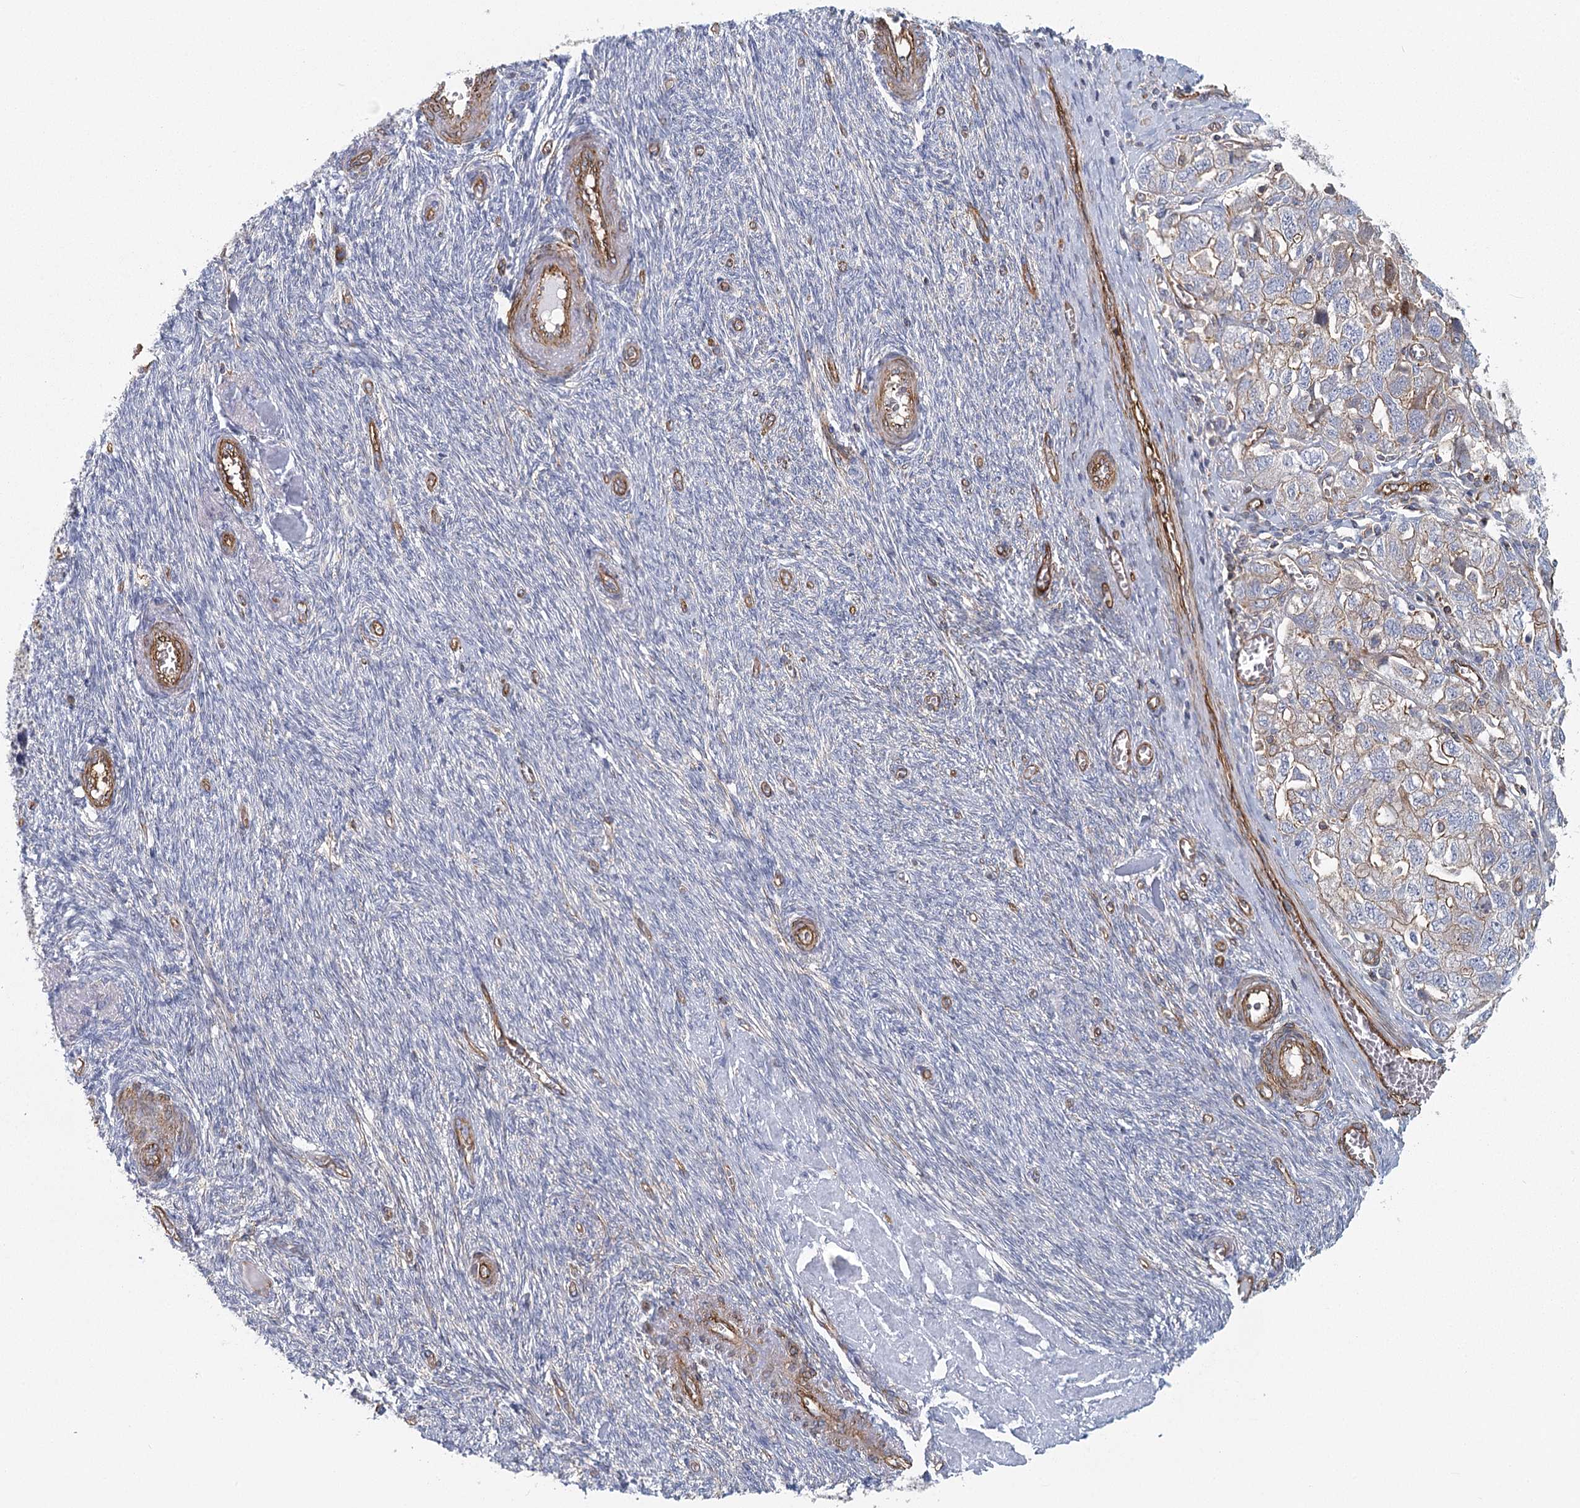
{"staining": {"intensity": "weak", "quantity": "<25%", "location": "cytoplasmic/membranous"}, "tissue": "ovarian cancer", "cell_type": "Tumor cells", "image_type": "cancer", "snomed": [{"axis": "morphology", "description": "Carcinoma, NOS"}, {"axis": "morphology", "description": "Cystadenocarcinoma, serous, NOS"}, {"axis": "topography", "description": "Ovary"}], "caption": "The photomicrograph shows no staining of tumor cells in serous cystadenocarcinoma (ovarian). (Immunohistochemistry, brightfield microscopy, high magnification).", "gene": "IFT46", "patient": {"sex": "female", "age": 69}}